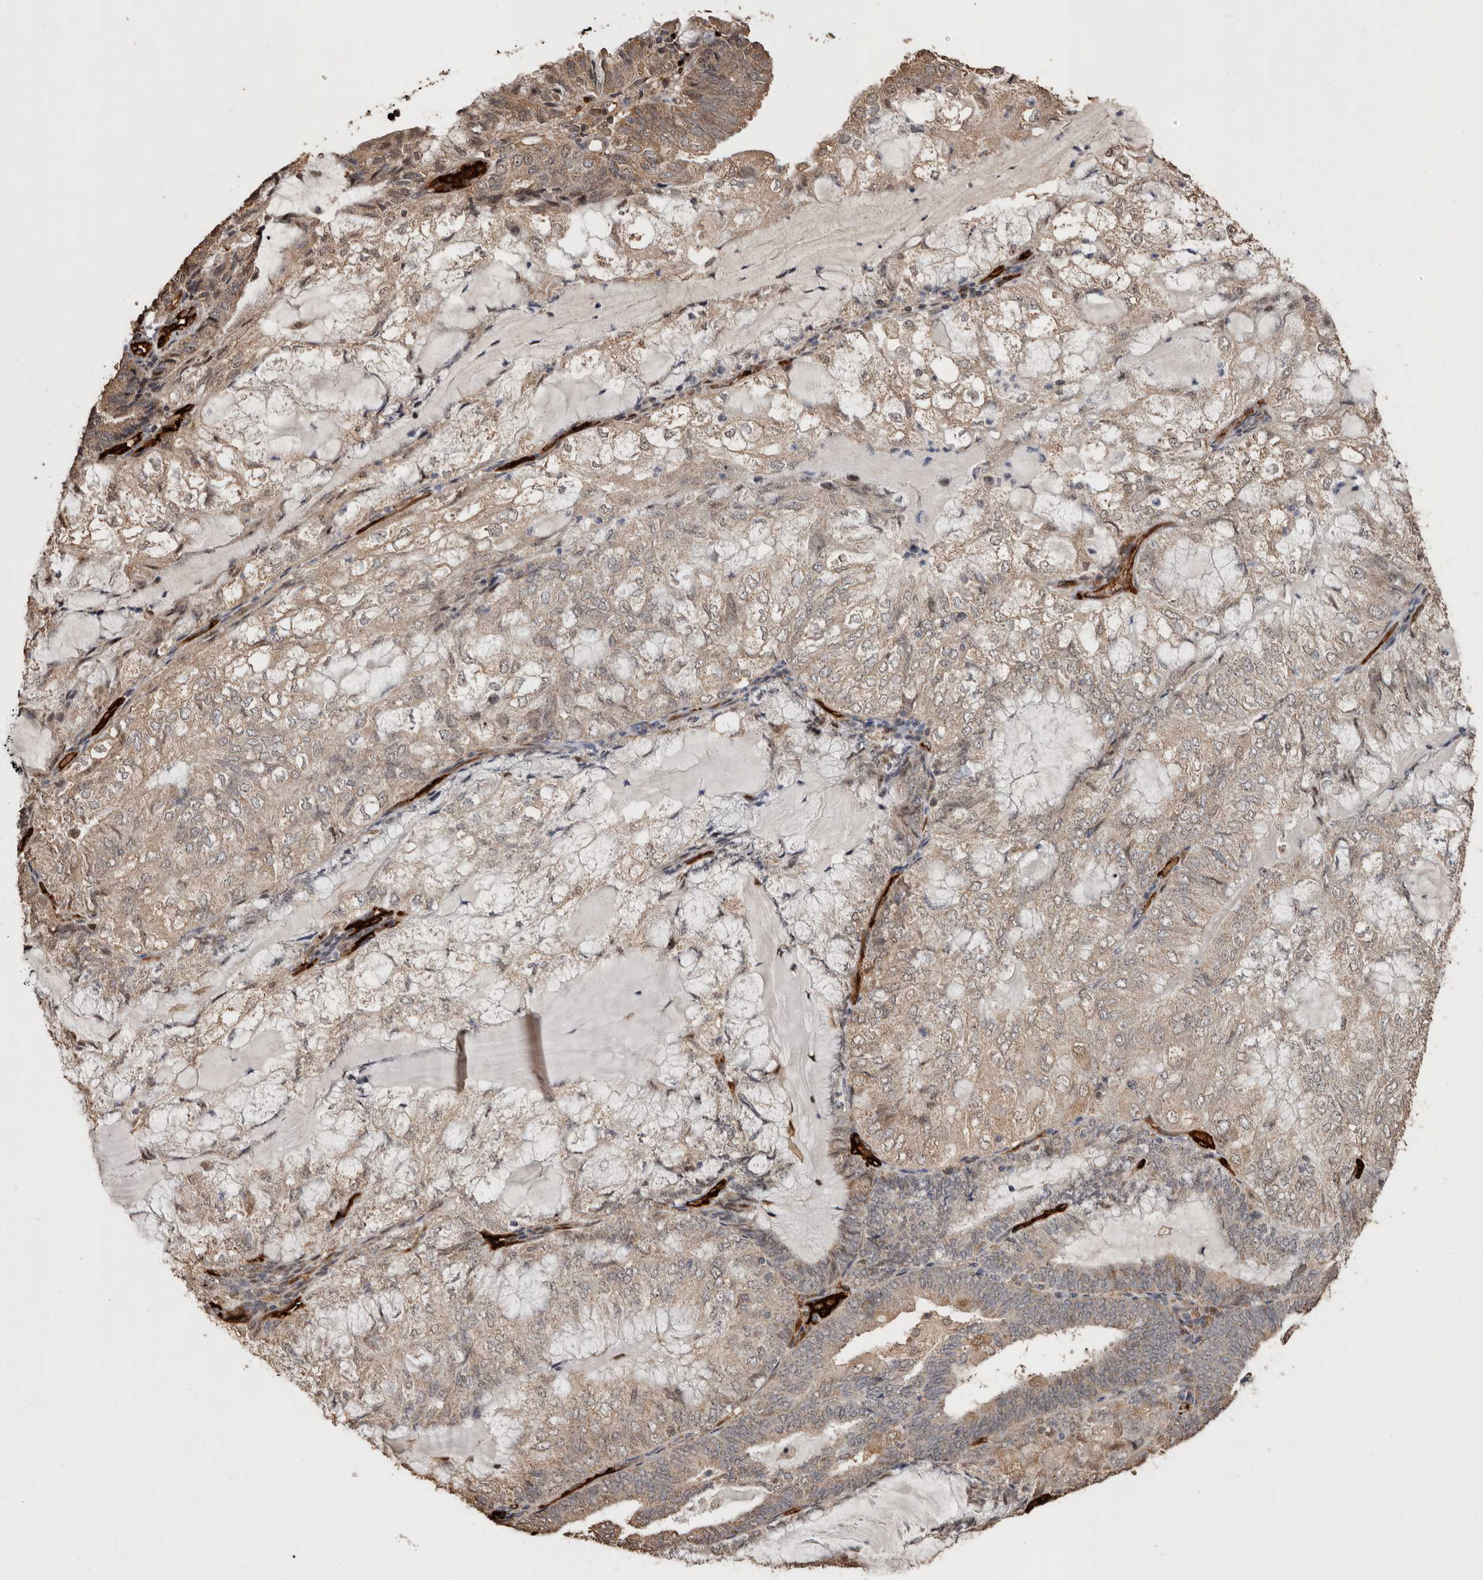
{"staining": {"intensity": "weak", "quantity": ">75%", "location": "cytoplasmic/membranous"}, "tissue": "endometrial cancer", "cell_type": "Tumor cells", "image_type": "cancer", "snomed": [{"axis": "morphology", "description": "Adenocarcinoma, NOS"}, {"axis": "topography", "description": "Endometrium"}], "caption": "An image of human adenocarcinoma (endometrial) stained for a protein exhibits weak cytoplasmic/membranous brown staining in tumor cells.", "gene": "GRAMD2A", "patient": {"sex": "female", "age": 81}}